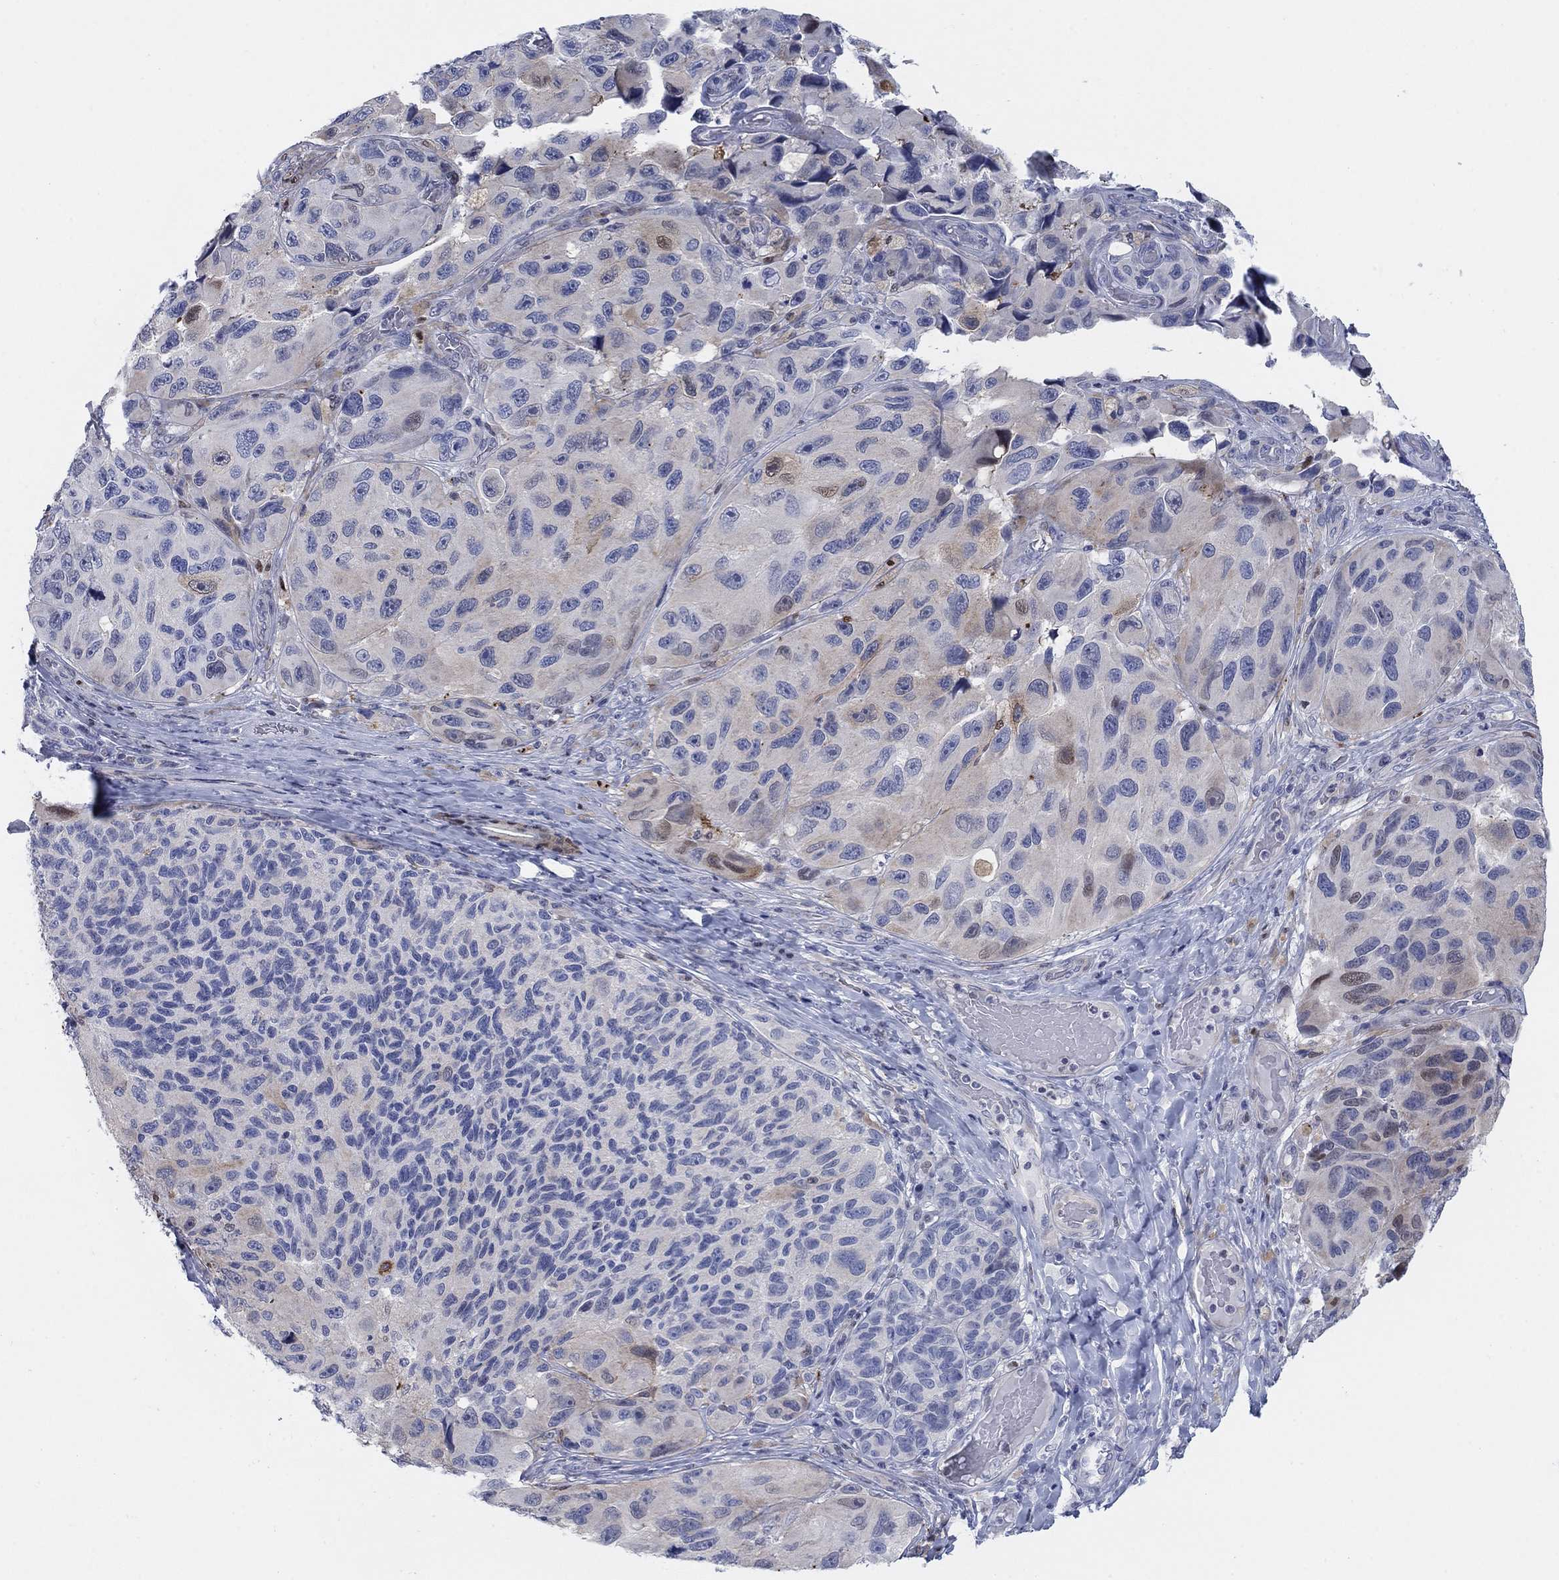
{"staining": {"intensity": "weak", "quantity": "<25%", "location": "cytoplasmic/membranous"}, "tissue": "melanoma", "cell_type": "Tumor cells", "image_type": "cancer", "snomed": [{"axis": "morphology", "description": "Malignant melanoma, NOS"}, {"axis": "topography", "description": "Skin"}], "caption": "Tumor cells are negative for protein expression in human malignant melanoma.", "gene": "MYO3A", "patient": {"sex": "female", "age": 73}}